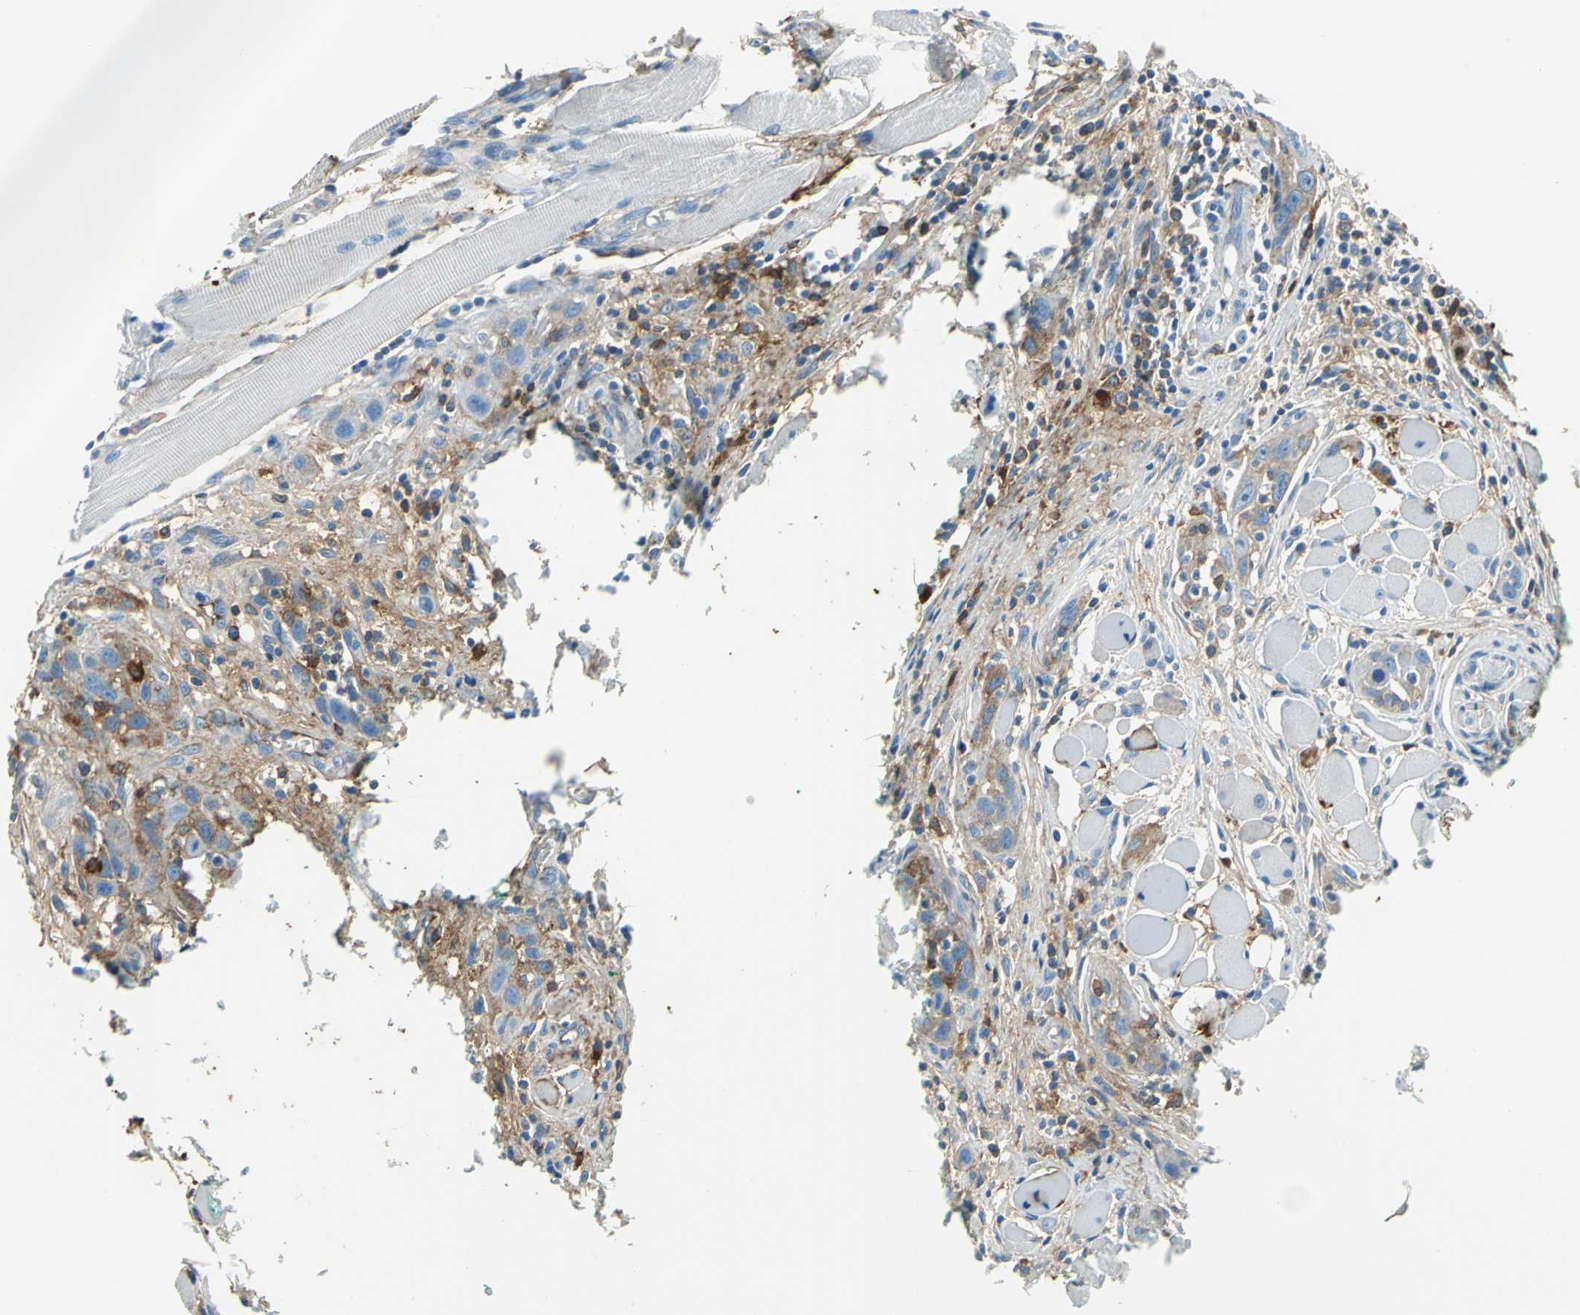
{"staining": {"intensity": "moderate", "quantity": "<25%", "location": "cytoplasmic/membranous"}, "tissue": "head and neck cancer", "cell_type": "Tumor cells", "image_type": "cancer", "snomed": [{"axis": "morphology", "description": "Squamous cell carcinoma, NOS"}, {"axis": "topography", "description": "Oral tissue"}, {"axis": "topography", "description": "Head-Neck"}], "caption": "Head and neck squamous cell carcinoma stained for a protein (brown) reveals moderate cytoplasmic/membranous positive positivity in approximately <25% of tumor cells.", "gene": "ALB", "patient": {"sex": "female", "age": 50}}